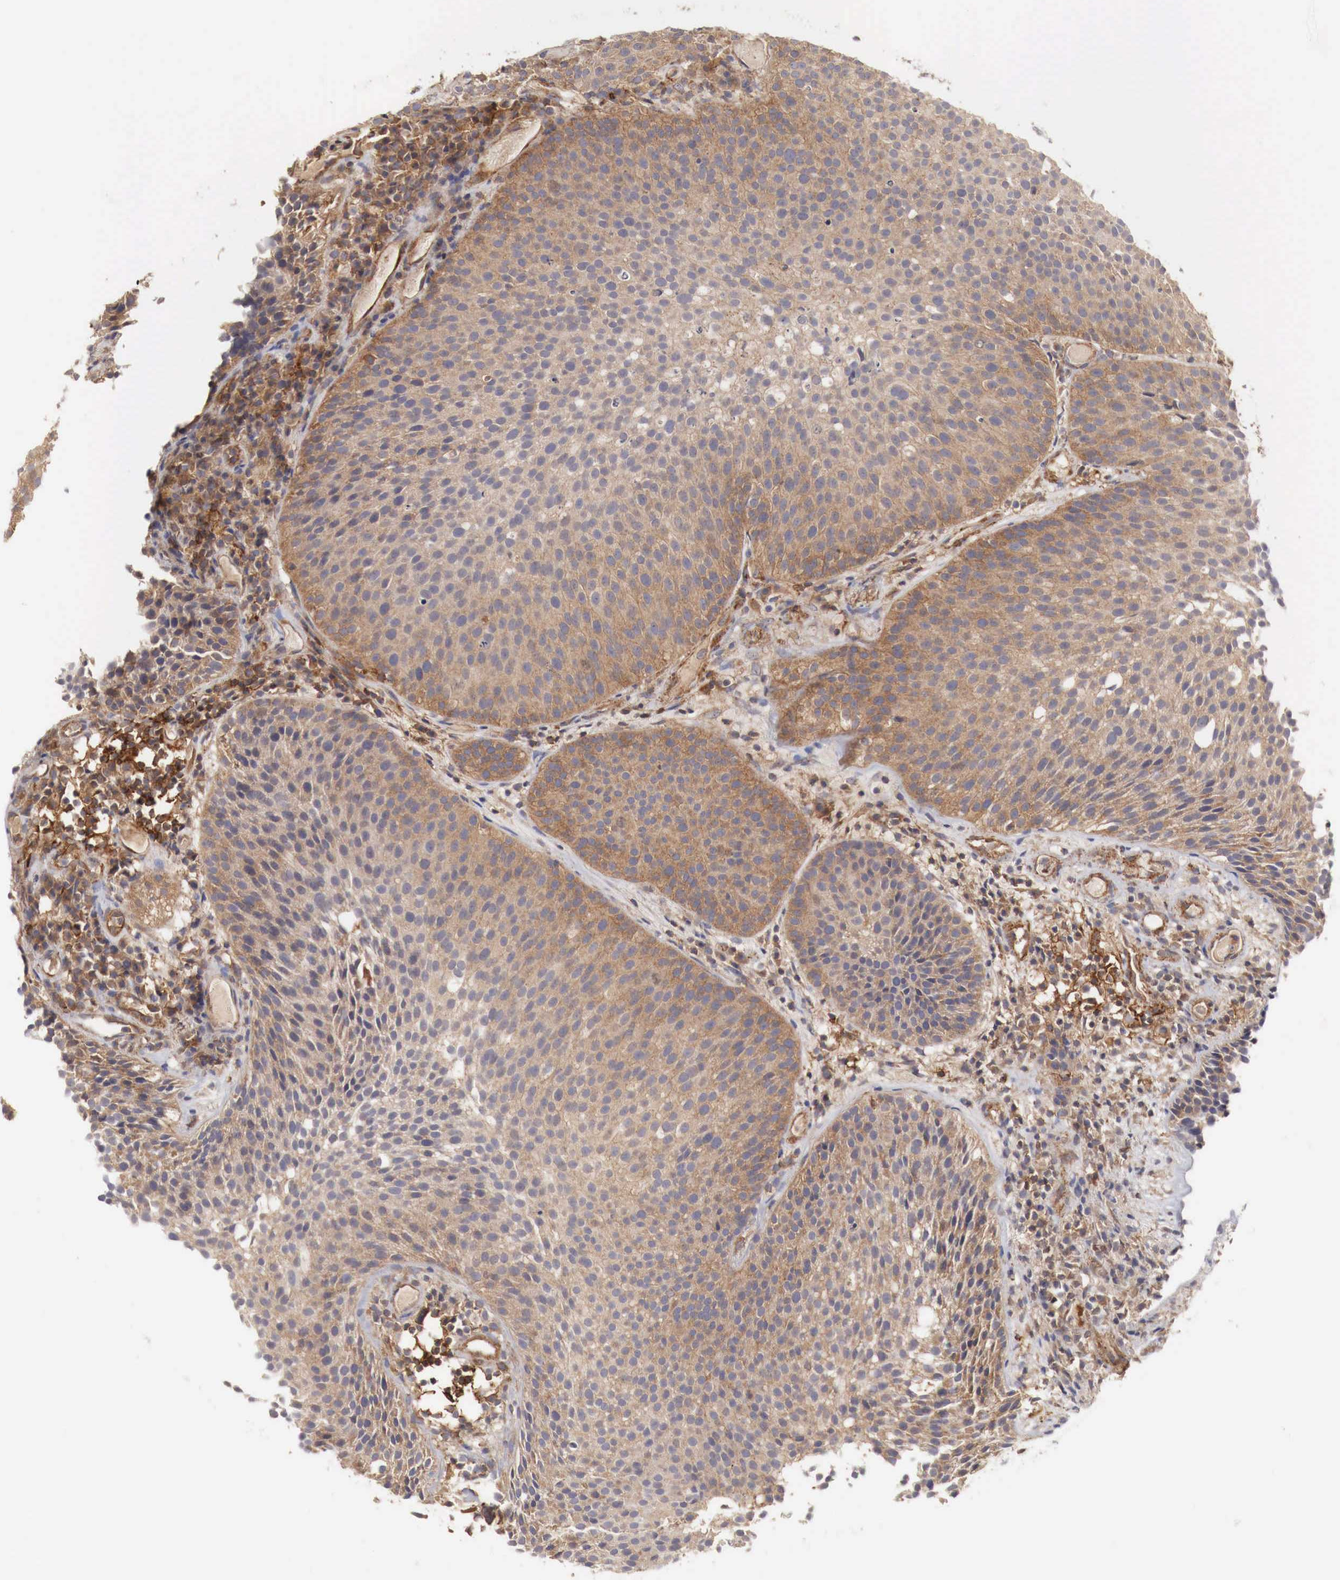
{"staining": {"intensity": "moderate", "quantity": ">75%", "location": "cytoplasmic/membranous"}, "tissue": "urothelial cancer", "cell_type": "Tumor cells", "image_type": "cancer", "snomed": [{"axis": "morphology", "description": "Urothelial carcinoma, Low grade"}, {"axis": "topography", "description": "Urinary bladder"}], "caption": "Immunohistochemical staining of low-grade urothelial carcinoma reveals medium levels of moderate cytoplasmic/membranous protein positivity in approximately >75% of tumor cells.", "gene": "ARMCX4", "patient": {"sex": "male", "age": 85}}